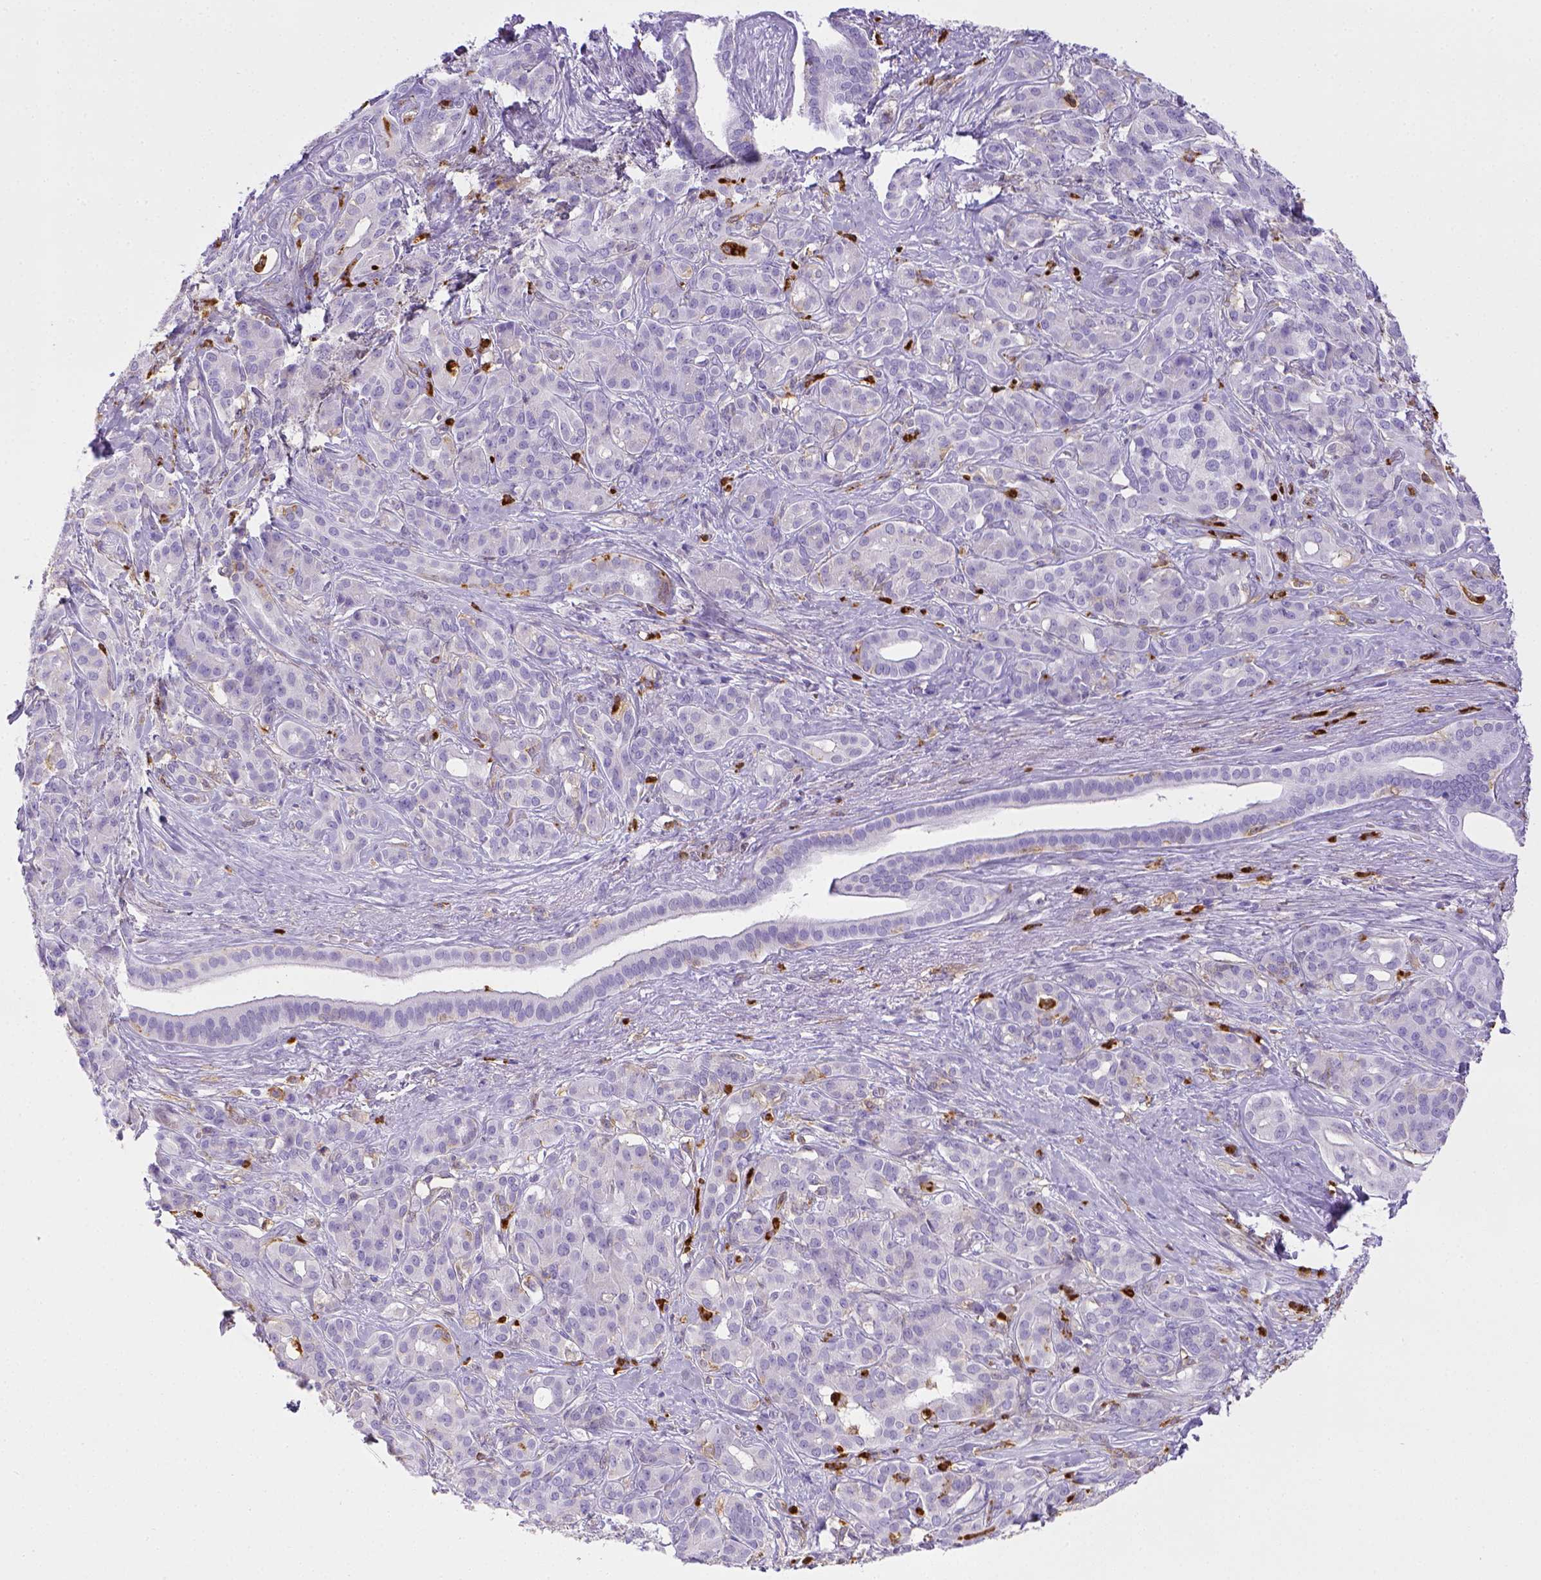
{"staining": {"intensity": "negative", "quantity": "none", "location": "none"}, "tissue": "pancreatic cancer", "cell_type": "Tumor cells", "image_type": "cancer", "snomed": [{"axis": "morphology", "description": "Normal tissue, NOS"}, {"axis": "morphology", "description": "Inflammation, NOS"}, {"axis": "morphology", "description": "Adenocarcinoma, NOS"}, {"axis": "topography", "description": "Pancreas"}], "caption": "This is a image of immunohistochemistry (IHC) staining of pancreatic cancer, which shows no staining in tumor cells.", "gene": "ITGAM", "patient": {"sex": "male", "age": 57}}